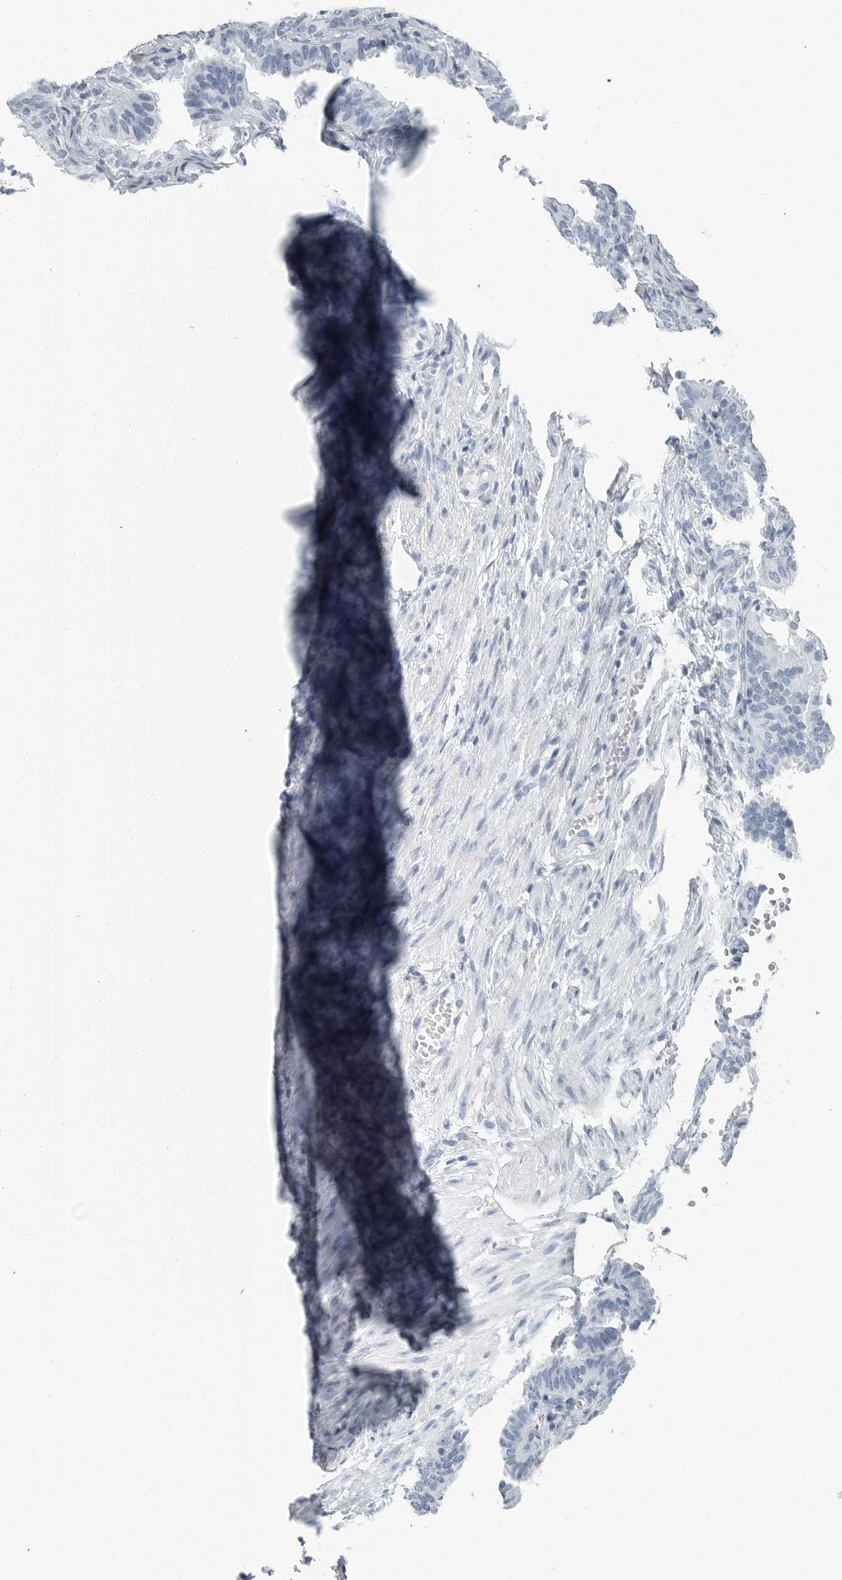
{"staining": {"intensity": "negative", "quantity": "none", "location": "none"}, "tissue": "fallopian tube", "cell_type": "Glandular cells", "image_type": "normal", "snomed": [{"axis": "morphology", "description": "Normal tissue, NOS"}, {"axis": "topography", "description": "Fallopian tube"}], "caption": "Glandular cells show no significant staining in unremarkable fallopian tube.", "gene": "FABP6", "patient": {"sex": "female", "age": 35}}